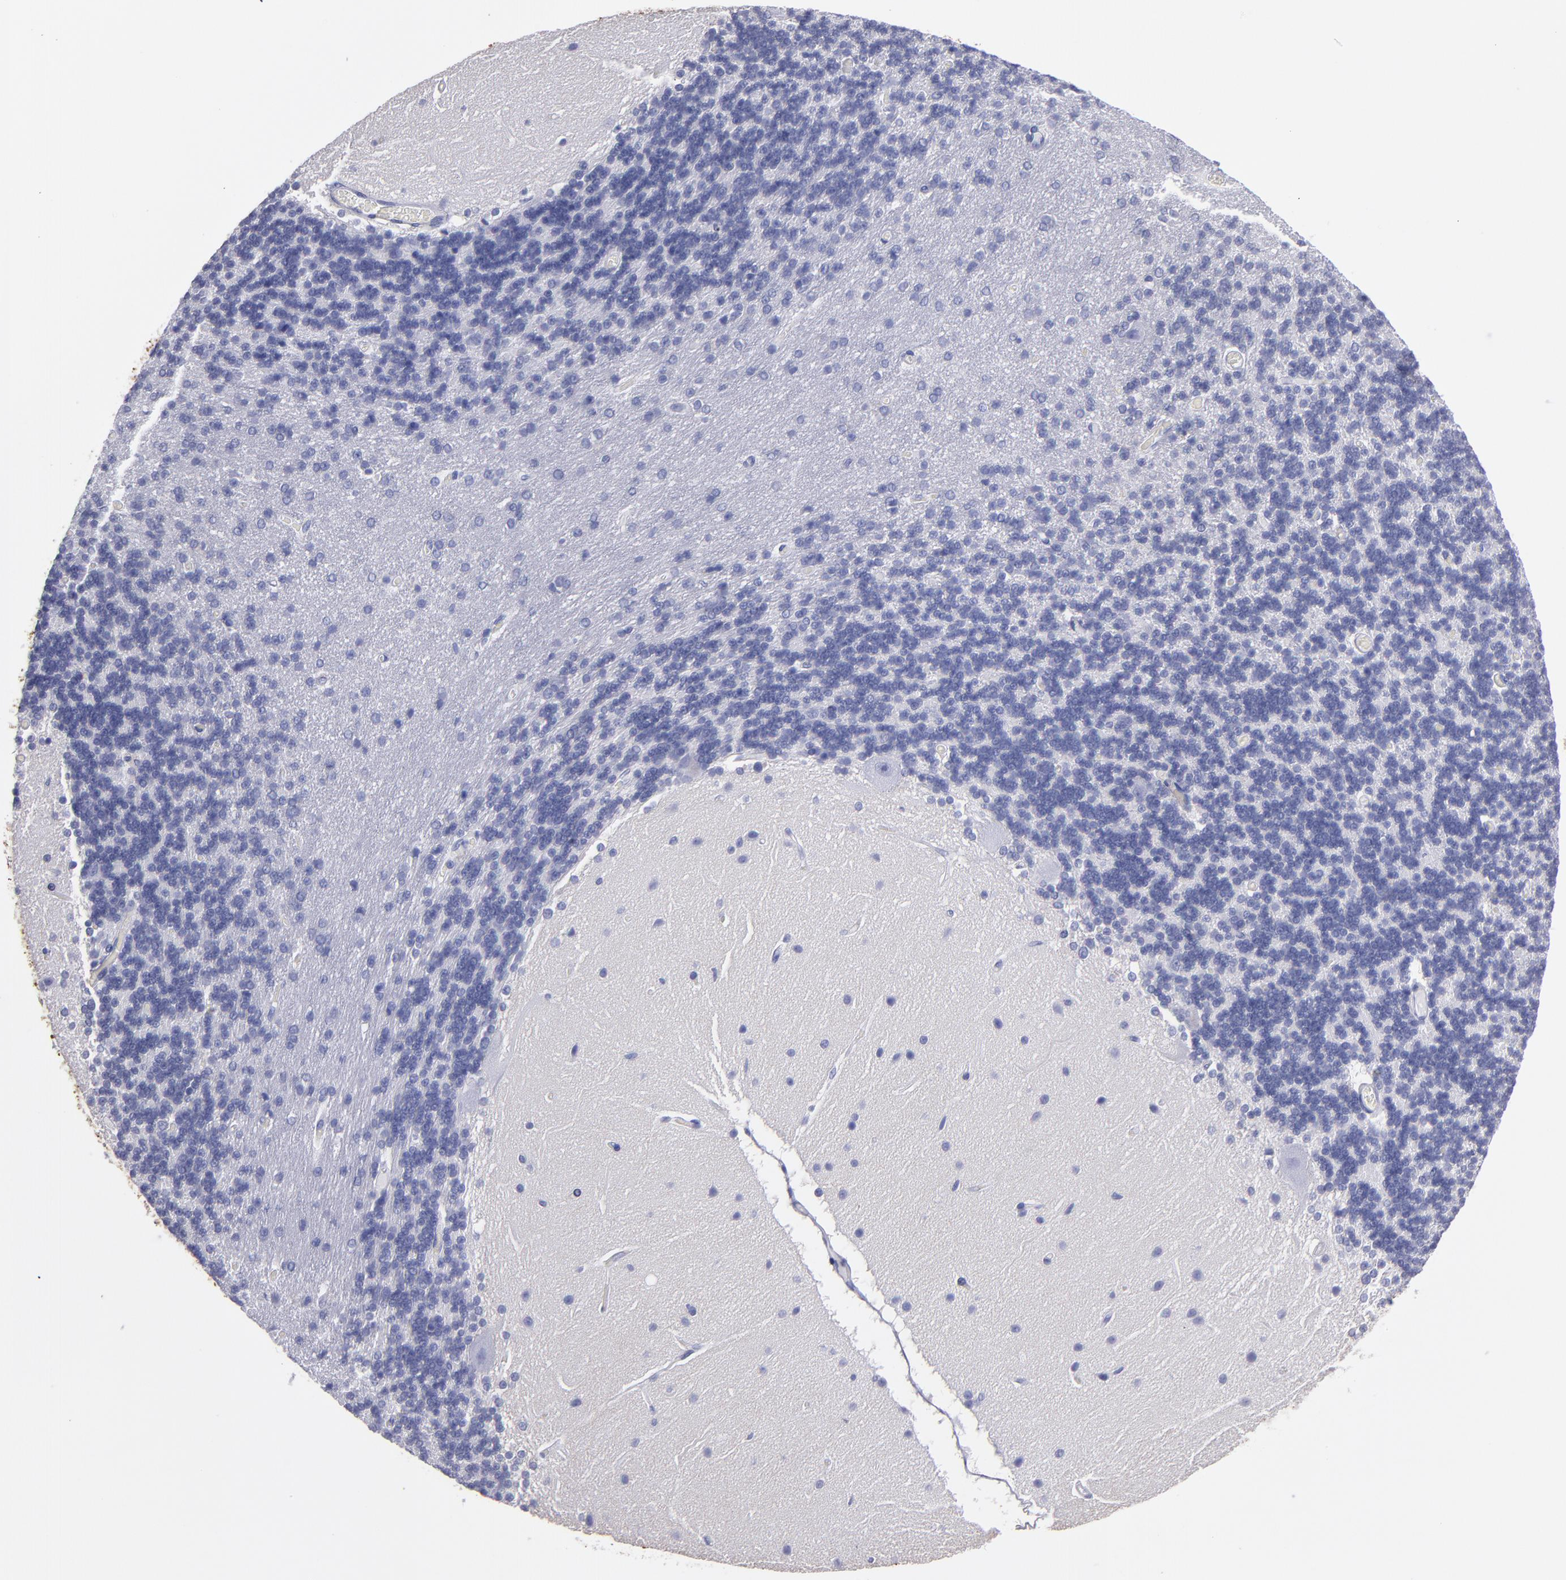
{"staining": {"intensity": "negative", "quantity": "none", "location": "none"}, "tissue": "cerebellum", "cell_type": "Cells in granular layer", "image_type": "normal", "snomed": [{"axis": "morphology", "description": "Normal tissue, NOS"}, {"axis": "topography", "description": "Cerebellum"}], "caption": "Immunohistochemical staining of benign cerebellum demonstrates no significant staining in cells in granular layer.", "gene": "MB", "patient": {"sex": "female", "age": 54}}